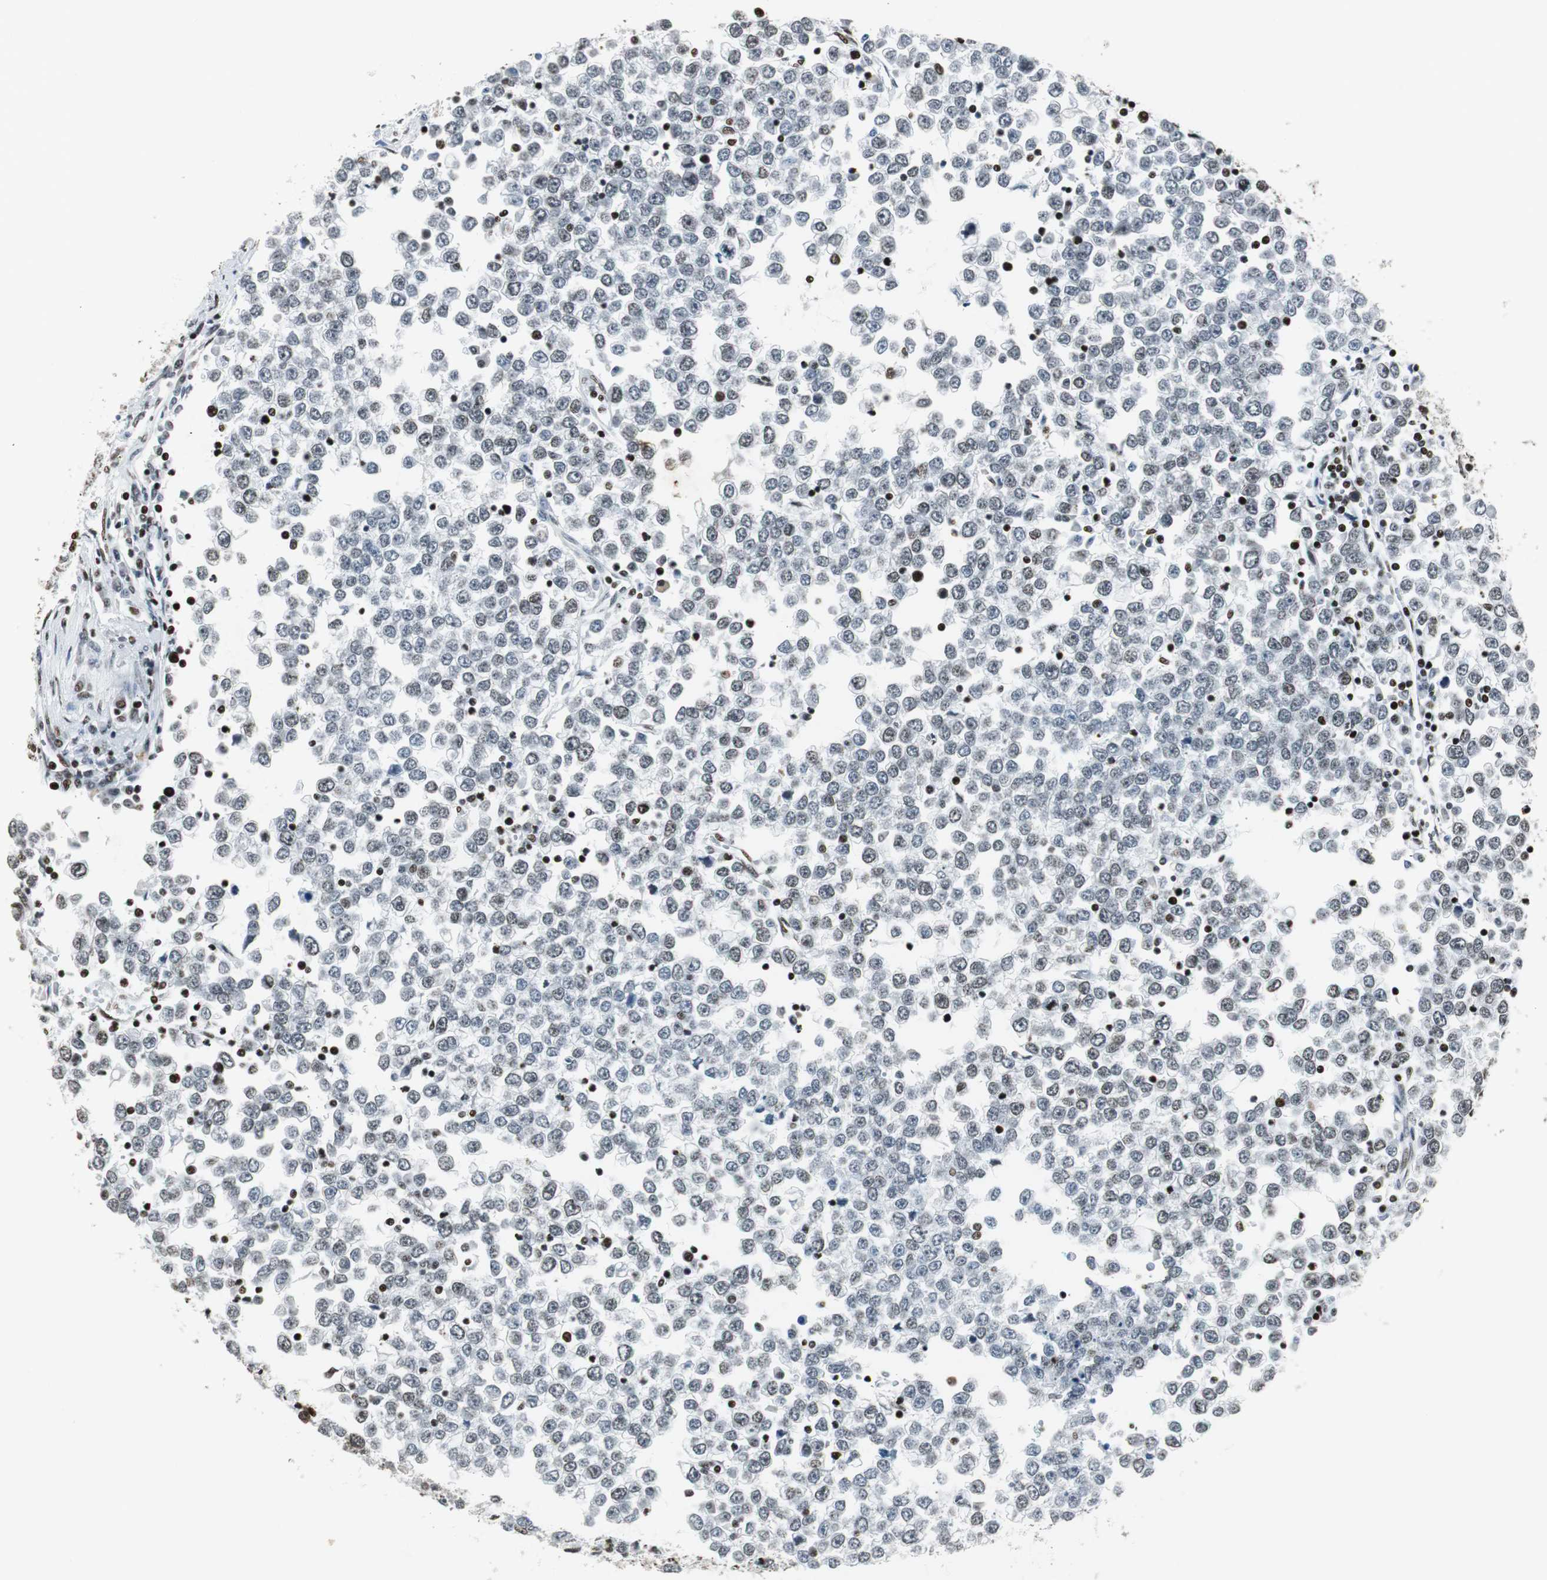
{"staining": {"intensity": "moderate", "quantity": ">75%", "location": "nuclear"}, "tissue": "testis cancer", "cell_type": "Tumor cells", "image_type": "cancer", "snomed": [{"axis": "morphology", "description": "Seminoma, NOS"}, {"axis": "topography", "description": "Testis"}], "caption": "IHC photomicrograph of human testis seminoma stained for a protein (brown), which exhibits medium levels of moderate nuclear positivity in about >75% of tumor cells.", "gene": "RBBP4", "patient": {"sex": "male", "age": 65}}